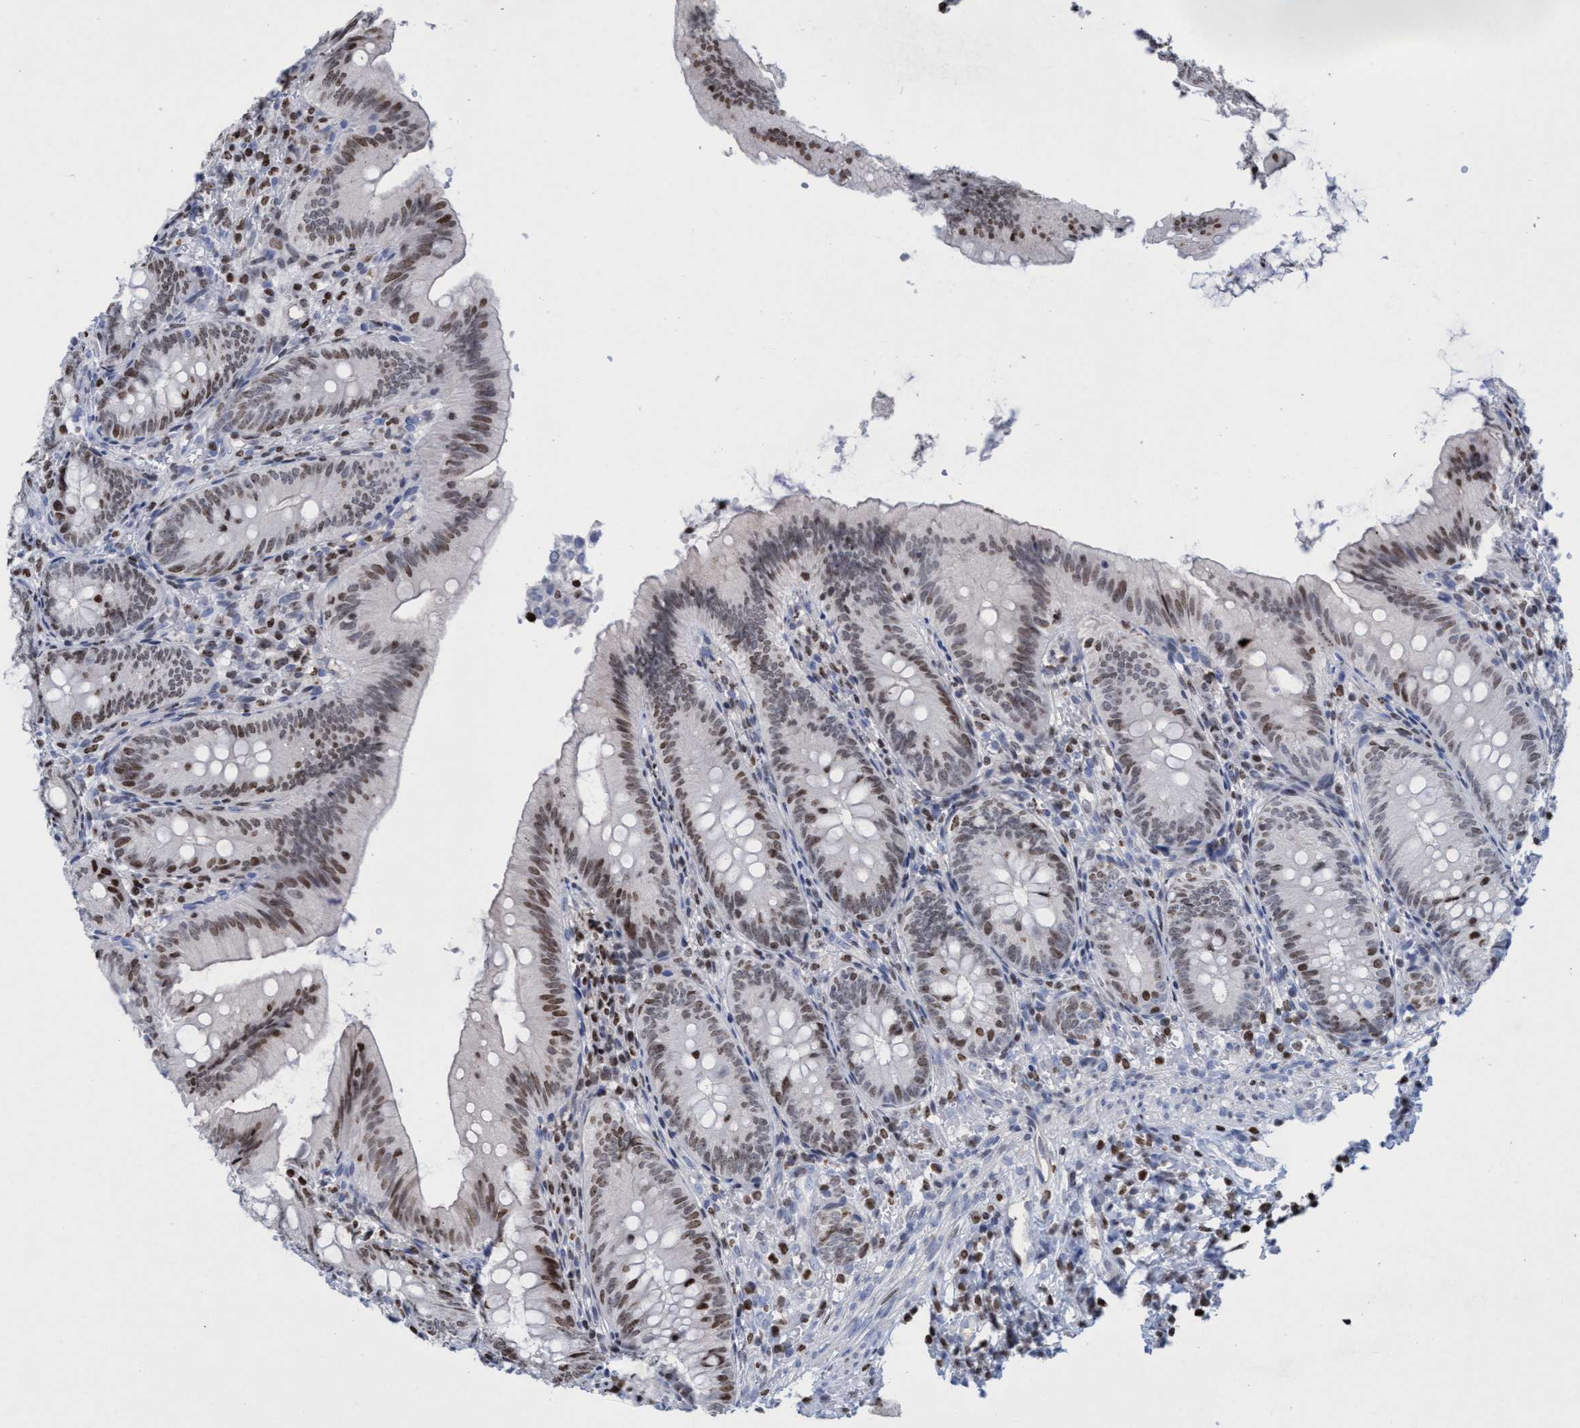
{"staining": {"intensity": "moderate", "quantity": ">75%", "location": "nuclear"}, "tissue": "appendix", "cell_type": "Glandular cells", "image_type": "normal", "snomed": [{"axis": "morphology", "description": "Normal tissue, NOS"}, {"axis": "topography", "description": "Appendix"}], "caption": "Benign appendix exhibits moderate nuclear expression in about >75% of glandular cells.", "gene": "CBX2", "patient": {"sex": "male", "age": 1}}